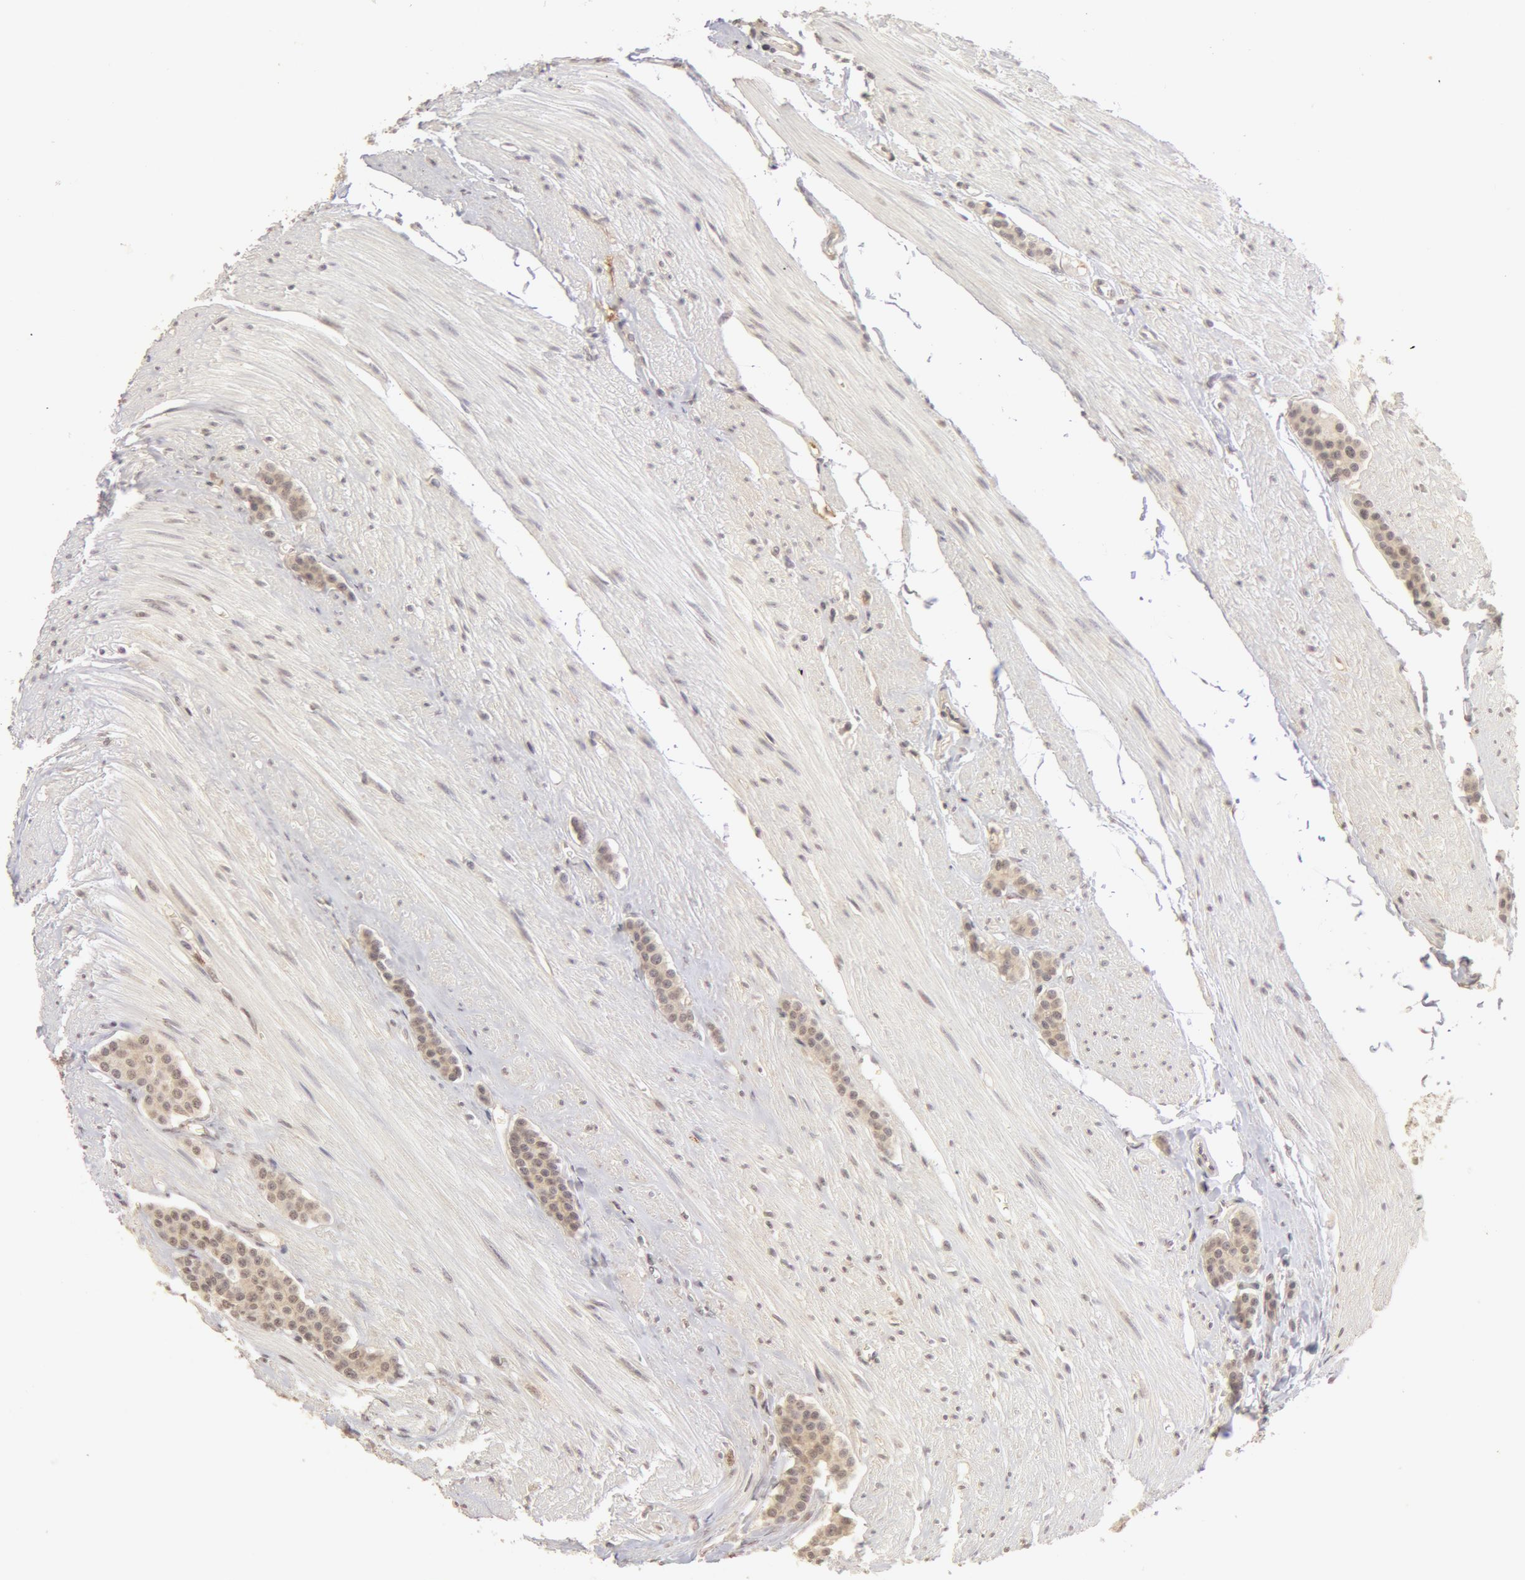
{"staining": {"intensity": "moderate", "quantity": ">75%", "location": "cytoplasmic/membranous"}, "tissue": "carcinoid", "cell_type": "Tumor cells", "image_type": "cancer", "snomed": [{"axis": "morphology", "description": "Carcinoid, malignant, NOS"}, {"axis": "topography", "description": "Small intestine"}], "caption": "High-power microscopy captured an immunohistochemistry (IHC) micrograph of carcinoid, revealing moderate cytoplasmic/membranous positivity in approximately >75% of tumor cells. (DAB (3,3'-diaminobenzidine) IHC, brown staining for protein, blue staining for nuclei).", "gene": "ADAM10", "patient": {"sex": "male", "age": 60}}